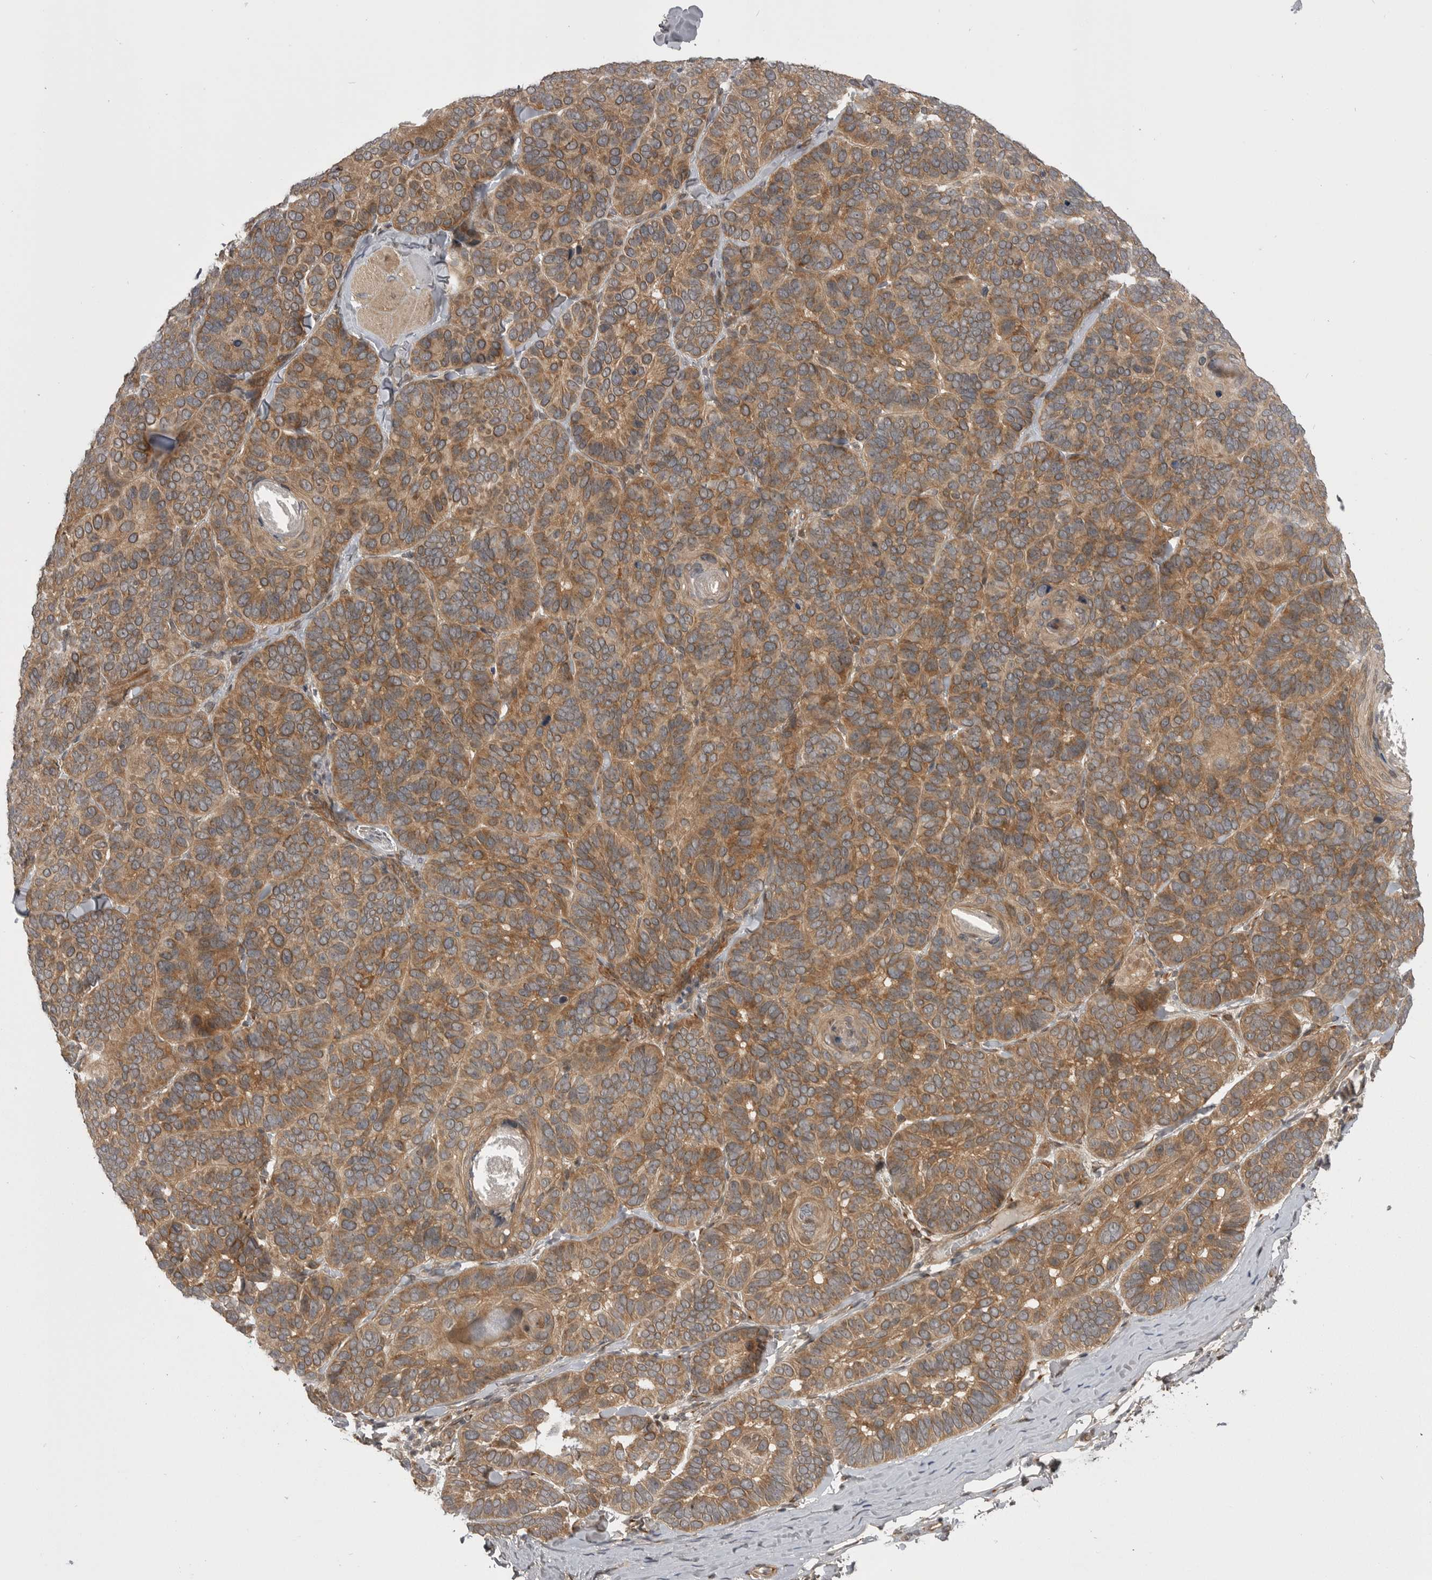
{"staining": {"intensity": "moderate", "quantity": ">75%", "location": "cytoplasmic/membranous"}, "tissue": "skin cancer", "cell_type": "Tumor cells", "image_type": "cancer", "snomed": [{"axis": "morphology", "description": "Basal cell carcinoma"}, {"axis": "topography", "description": "Skin"}], "caption": "Immunohistochemical staining of basal cell carcinoma (skin) exhibits medium levels of moderate cytoplasmic/membranous expression in about >75% of tumor cells. (DAB (3,3'-diaminobenzidine) IHC, brown staining for protein, blue staining for nuclei).", "gene": "PDCL", "patient": {"sex": "male", "age": 62}}